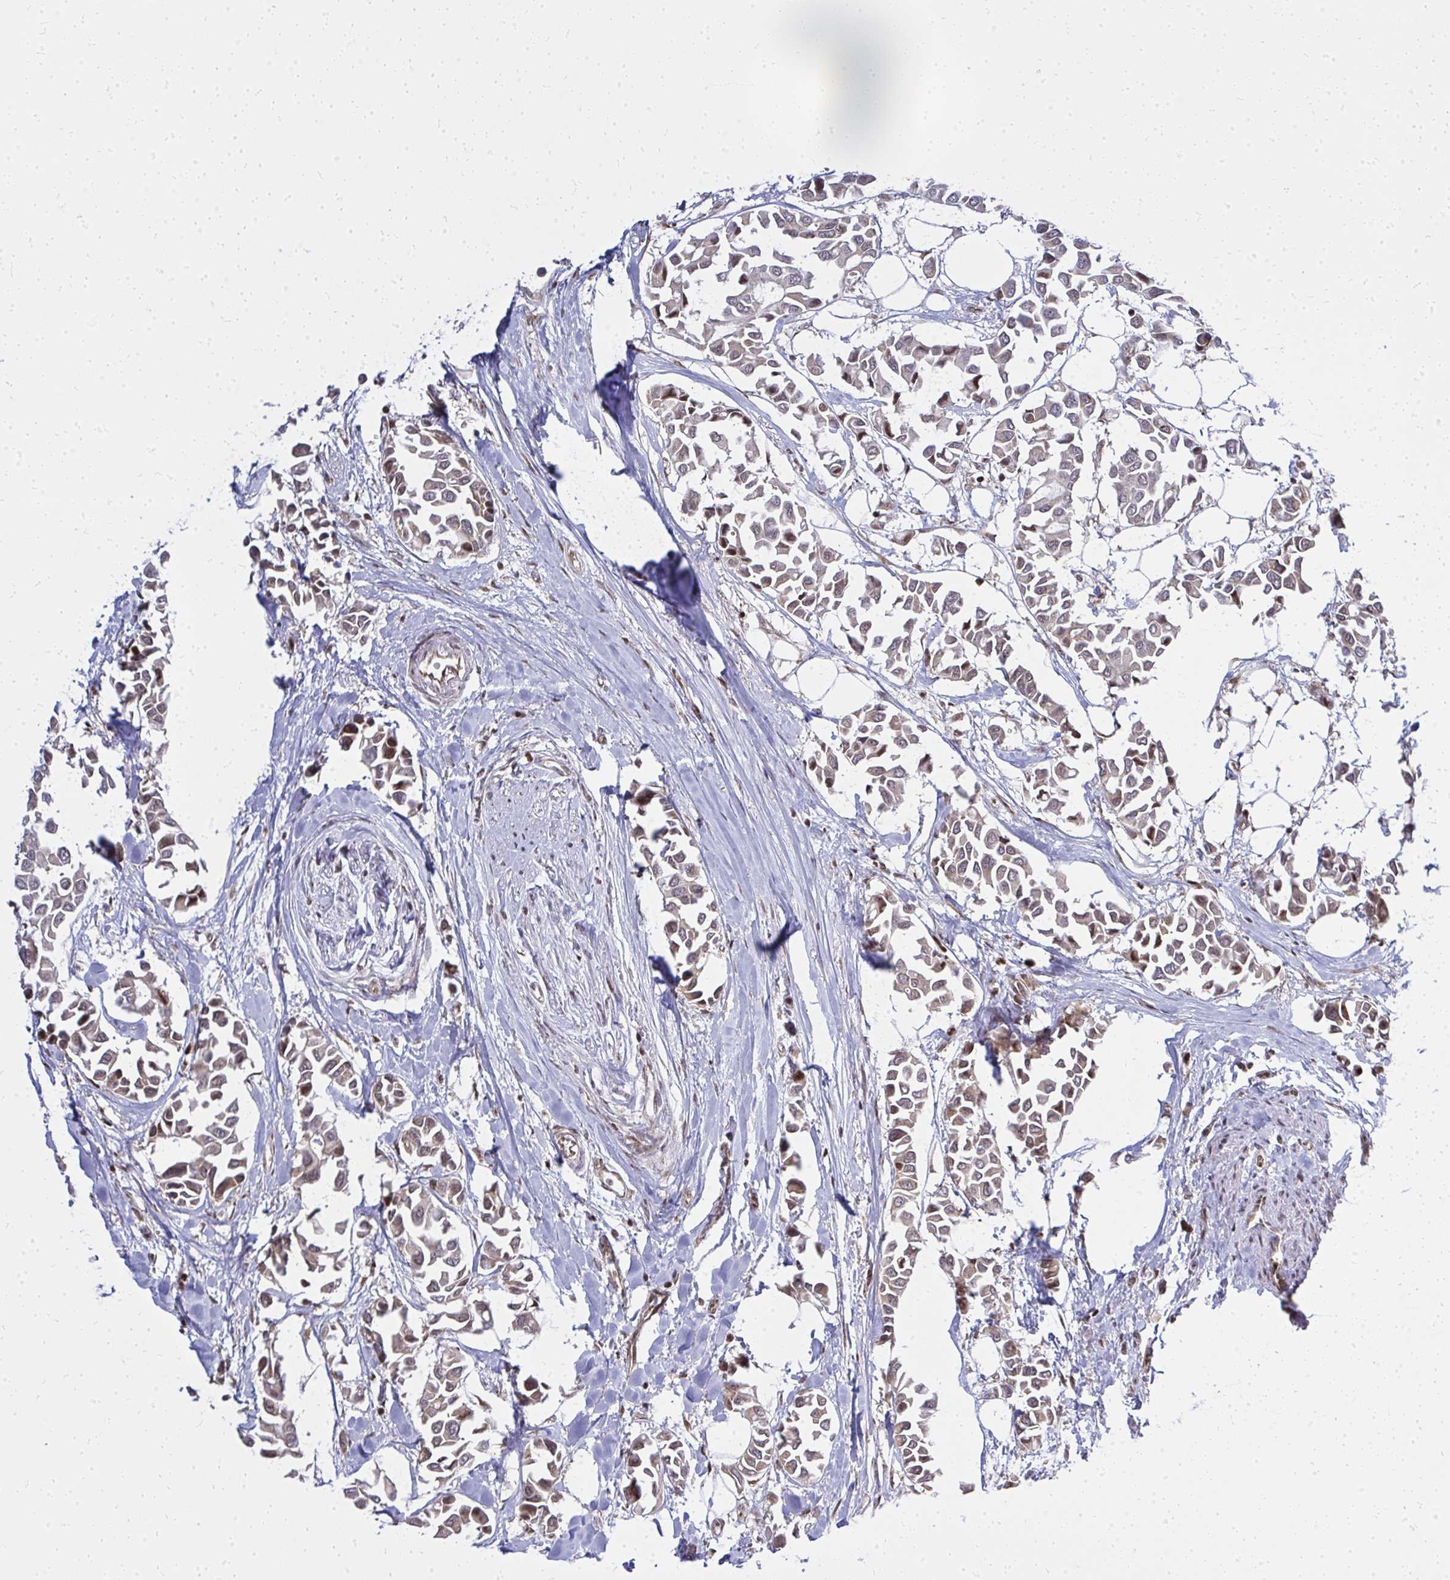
{"staining": {"intensity": "moderate", "quantity": "<25%", "location": "nuclear"}, "tissue": "breast cancer", "cell_type": "Tumor cells", "image_type": "cancer", "snomed": [{"axis": "morphology", "description": "Duct carcinoma"}, {"axis": "topography", "description": "Breast"}], "caption": "Protein expression analysis of human breast cancer reveals moderate nuclear positivity in approximately <25% of tumor cells. (DAB IHC with brightfield microscopy, high magnification).", "gene": "PIGY", "patient": {"sex": "female", "age": 54}}